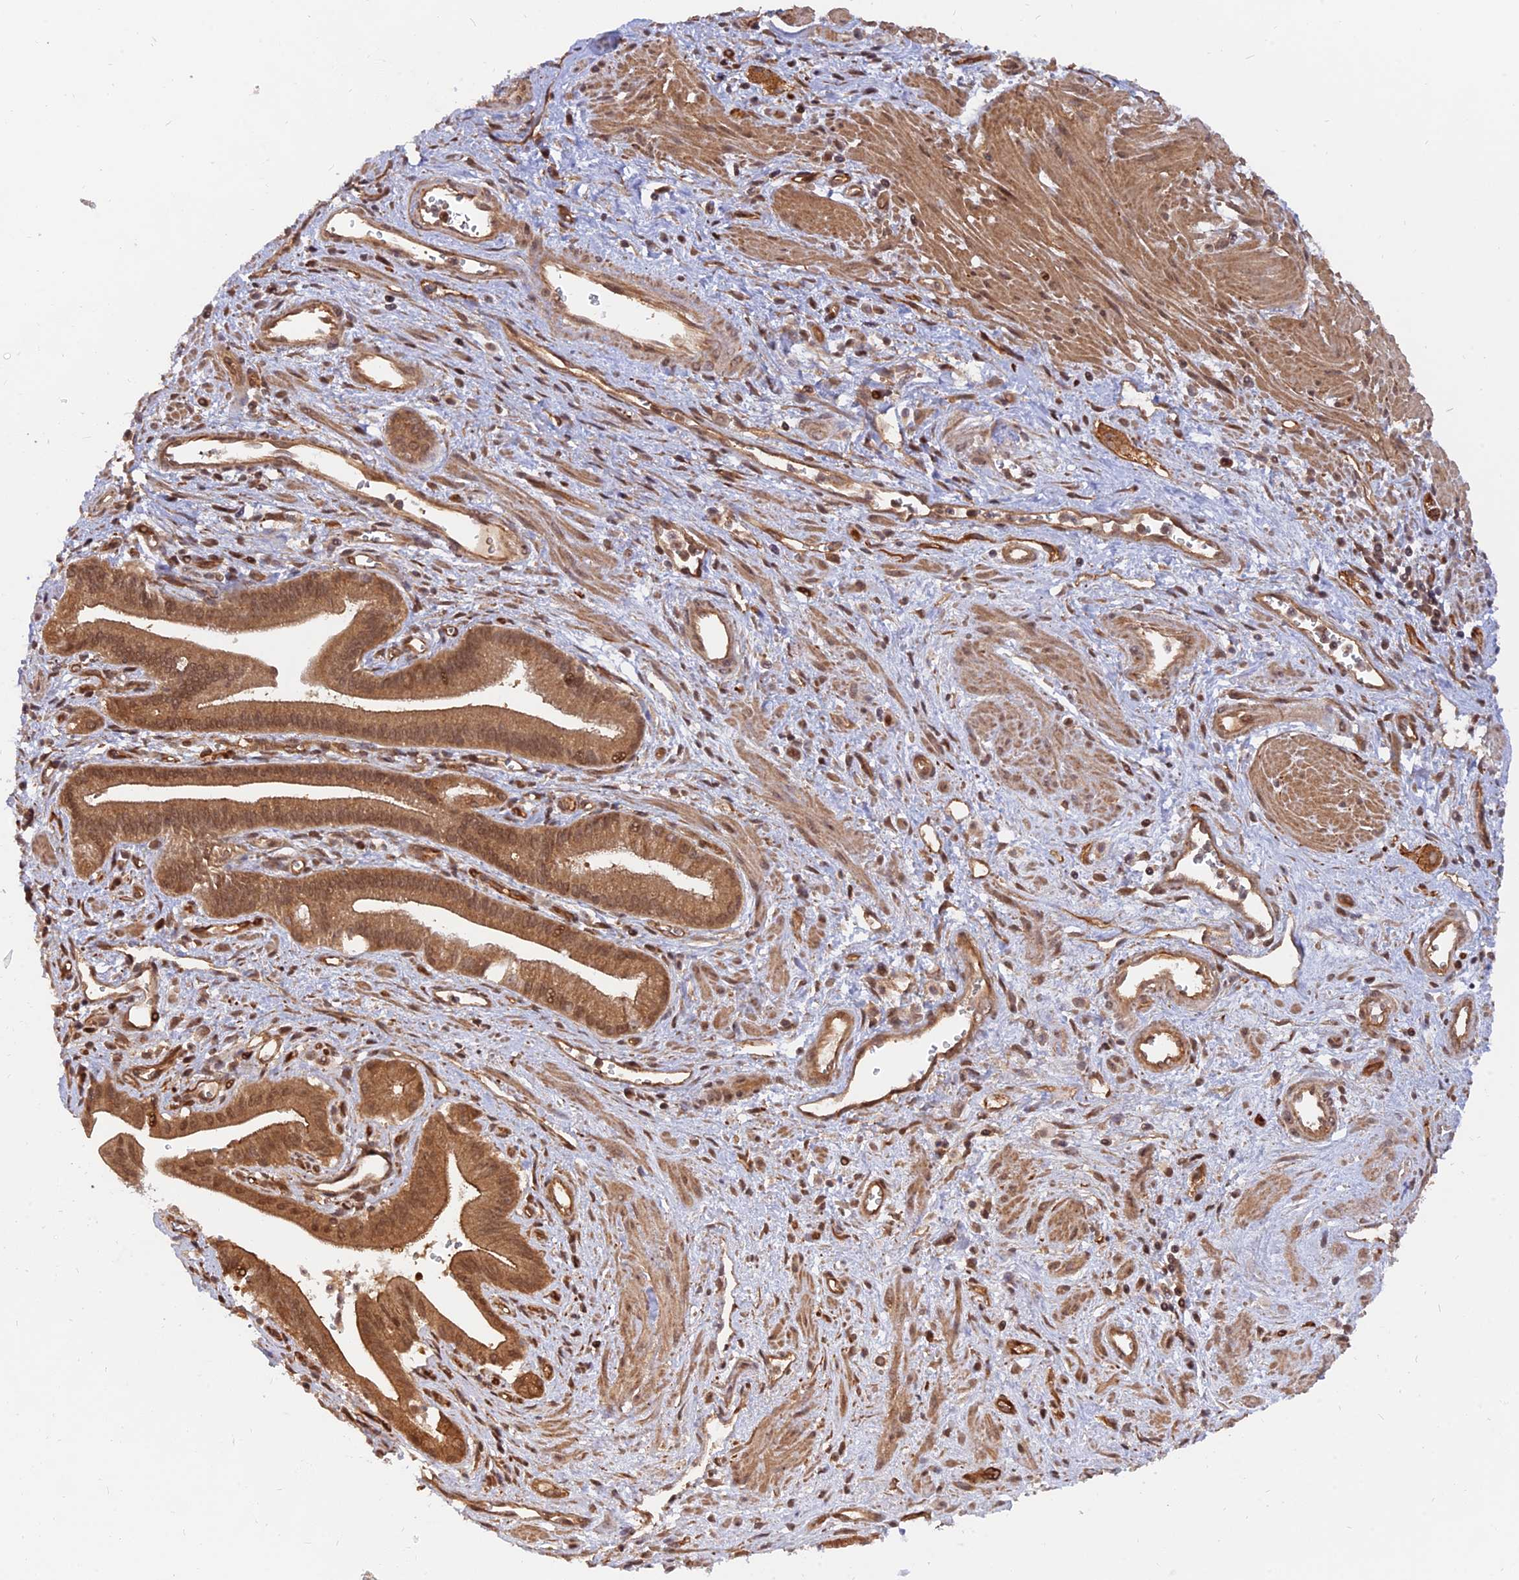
{"staining": {"intensity": "moderate", "quantity": ">75%", "location": "cytoplasmic/membranous,nuclear"}, "tissue": "pancreatic cancer", "cell_type": "Tumor cells", "image_type": "cancer", "snomed": [{"axis": "morphology", "description": "Adenocarcinoma, NOS"}, {"axis": "topography", "description": "Pancreas"}], "caption": "The image exhibits a brown stain indicating the presence of a protein in the cytoplasmic/membranous and nuclear of tumor cells in adenocarcinoma (pancreatic).", "gene": "WDR41", "patient": {"sex": "male", "age": 78}}